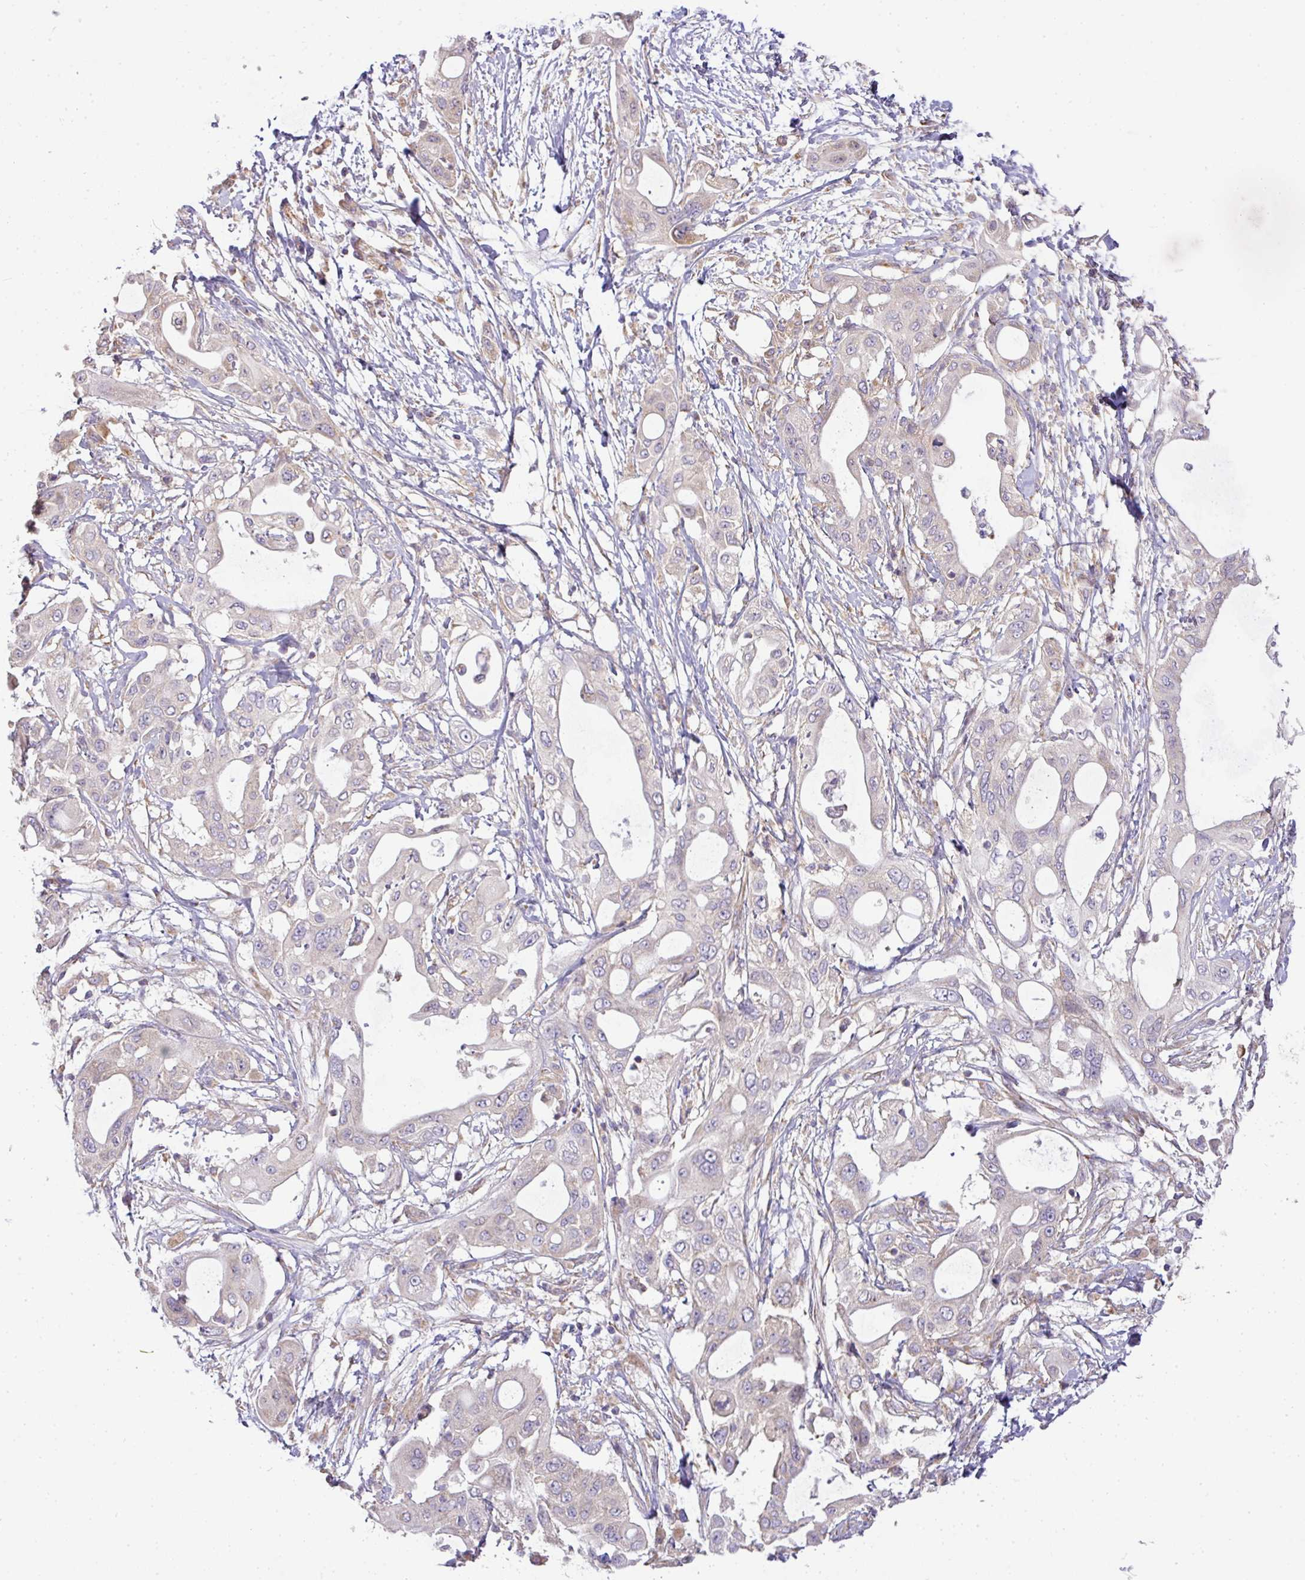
{"staining": {"intensity": "negative", "quantity": "none", "location": "none"}, "tissue": "pancreatic cancer", "cell_type": "Tumor cells", "image_type": "cancer", "snomed": [{"axis": "morphology", "description": "Adenocarcinoma, NOS"}, {"axis": "topography", "description": "Pancreas"}], "caption": "There is no significant staining in tumor cells of pancreatic cancer (adenocarcinoma). The staining was performed using DAB (3,3'-diaminobenzidine) to visualize the protein expression in brown, while the nuclei were stained in blue with hematoxylin (Magnification: 20x).", "gene": "ZNF211", "patient": {"sex": "male", "age": 68}}